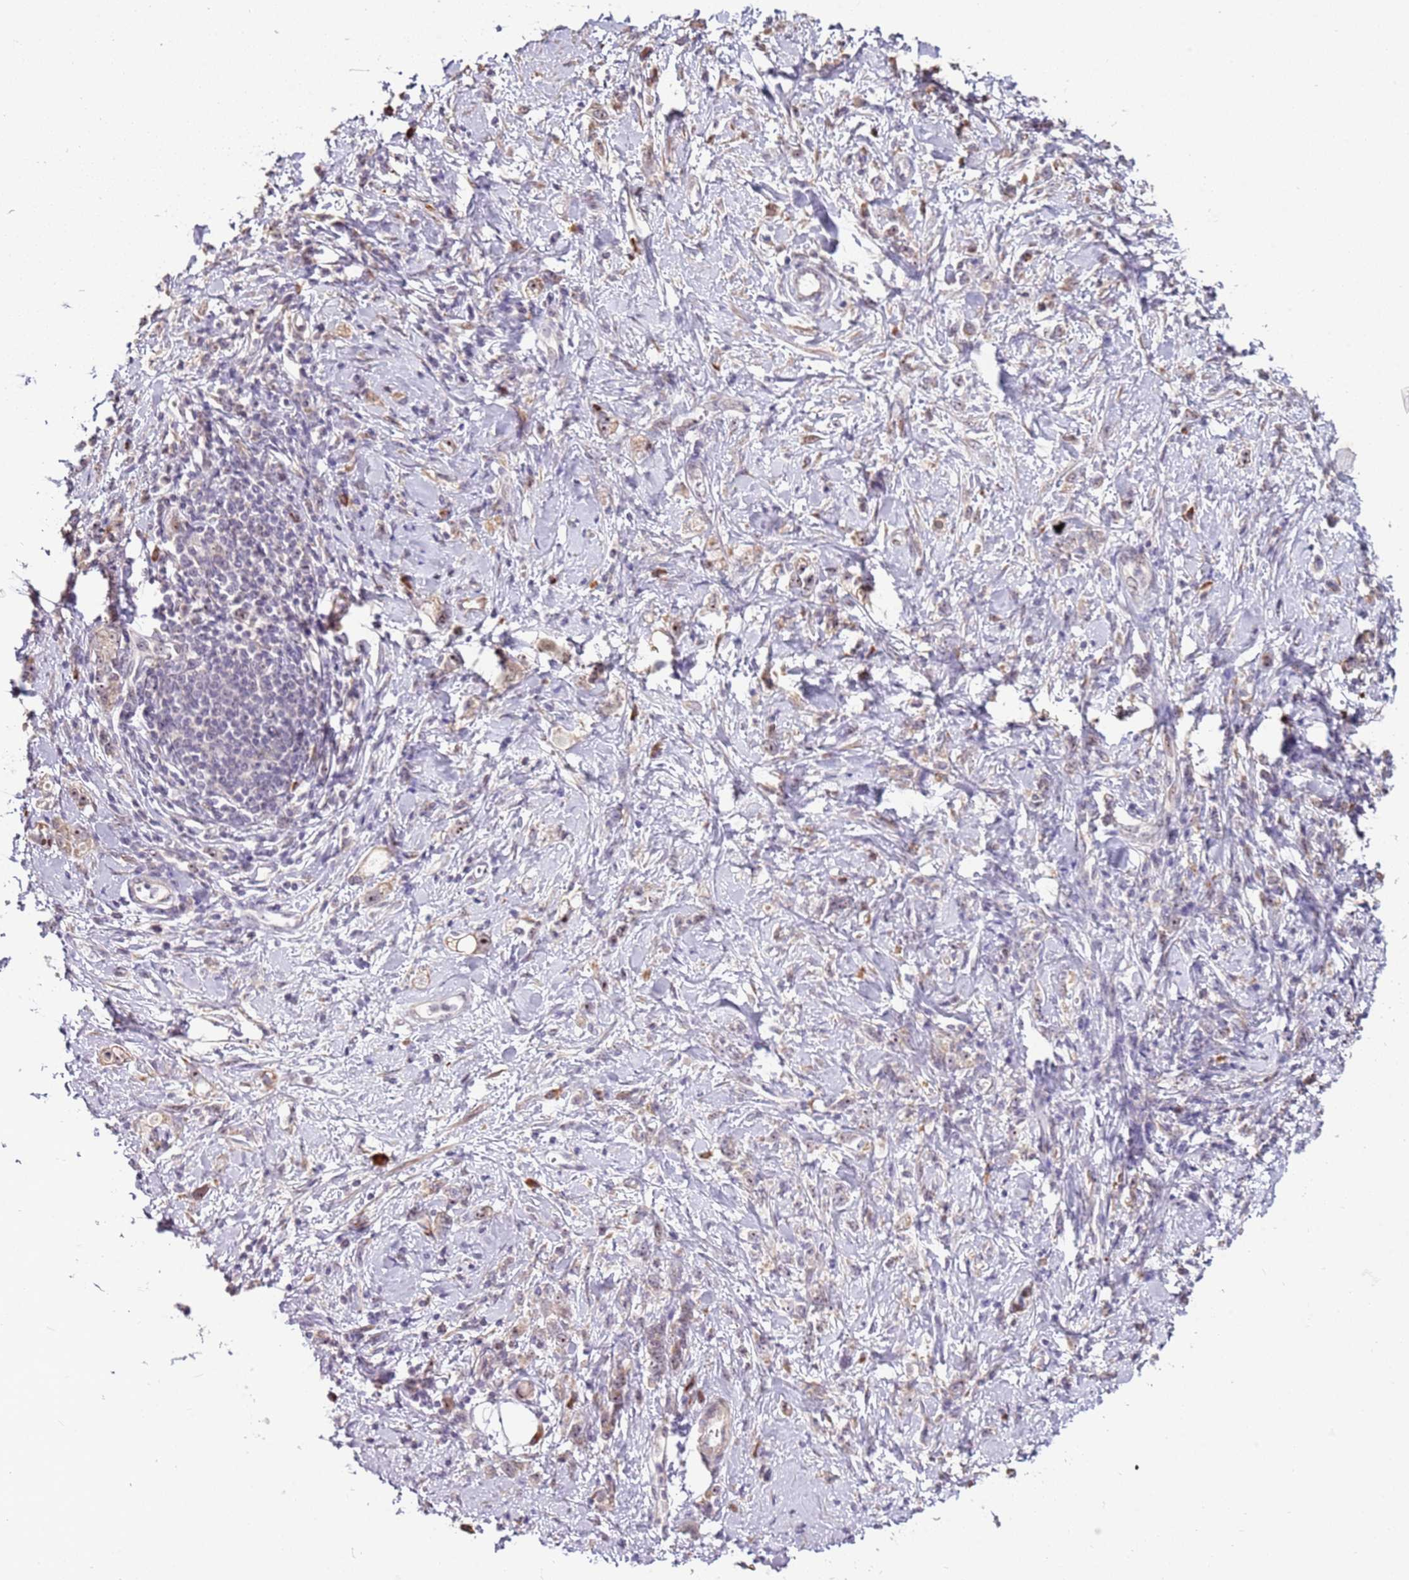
{"staining": {"intensity": "weak", "quantity": "25%-75%", "location": "cytoplasmic/membranous,nuclear"}, "tissue": "stomach cancer", "cell_type": "Tumor cells", "image_type": "cancer", "snomed": [{"axis": "morphology", "description": "Adenocarcinoma, NOS"}, {"axis": "topography", "description": "Stomach"}], "caption": "Human adenocarcinoma (stomach) stained for a protein (brown) displays weak cytoplasmic/membranous and nuclear positive staining in approximately 25%-75% of tumor cells.", "gene": "UCMA", "patient": {"sex": "female", "age": 76}}